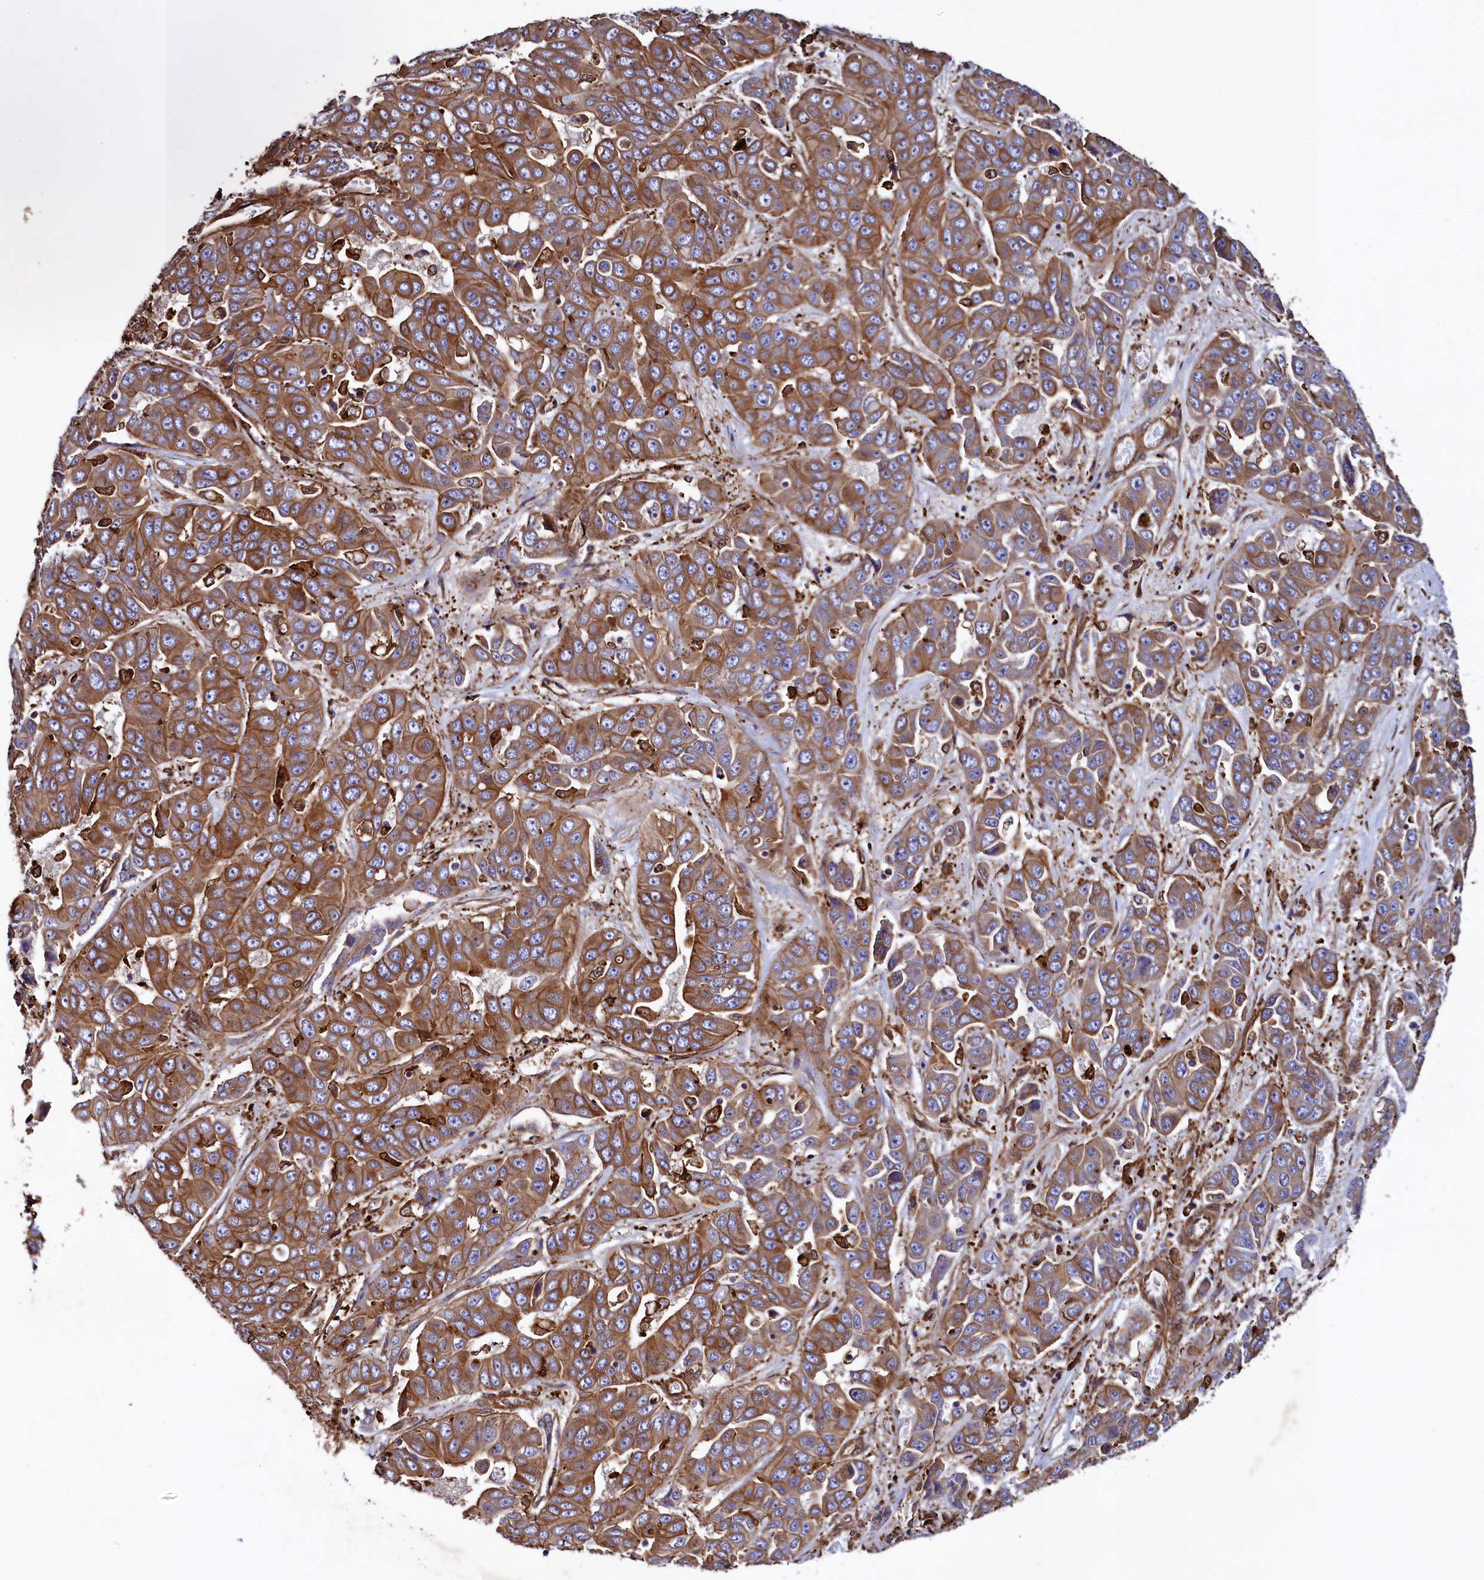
{"staining": {"intensity": "moderate", "quantity": ">75%", "location": "cytoplasmic/membranous"}, "tissue": "liver cancer", "cell_type": "Tumor cells", "image_type": "cancer", "snomed": [{"axis": "morphology", "description": "Cholangiocarcinoma"}, {"axis": "topography", "description": "Liver"}], "caption": "Immunohistochemical staining of human liver cholangiocarcinoma displays medium levels of moderate cytoplasmic/membranous protein positivity in about >75% of tumor cells. The staining was performed using DAB (3,3'-diaminobenzidine) to visualize the protein expression in brown, while the nuclei were stained in blue with hematoxylin (Magnification: 20x).", "gene": "STAMBPL1", "patient": {"sex": "female", "age": 52}}